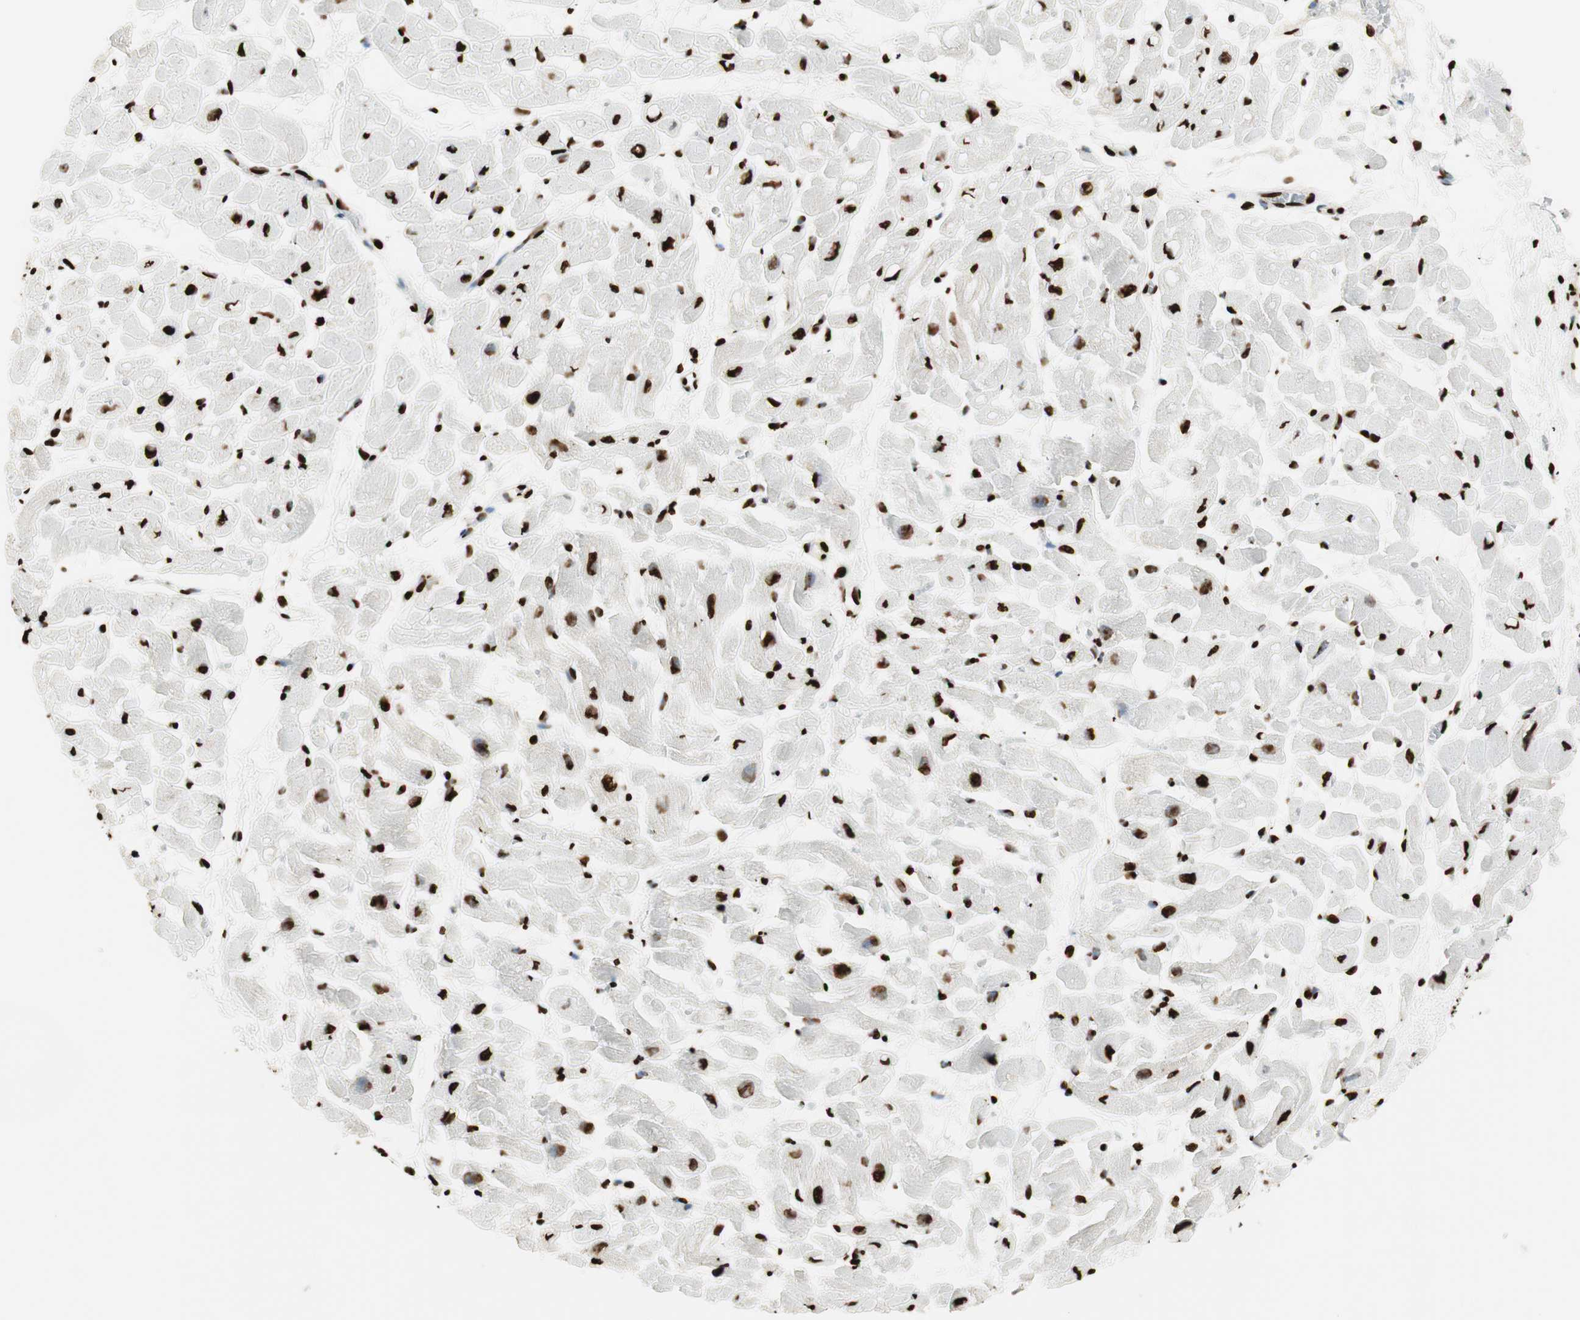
{"staining": {"intensity": "strong", "quantity": ">75%", "location": "nuclear"}, "tissue": "heart muscle", "cell_type": "Cardiomyocytes", "image_type": "normal", "snomed": [{"axis": "morphology", "description": "Normal tissue, NOS"}, {"axis": "topography", "description": "Heart"}], "caption": "Strong nuclear staining for a protein is present in approximately >75% of cardiomyocytes of benign heart muscle using immunohistochemistry.", "gene": "GLI2", "patient": {"sex": "male", "age": 45}}